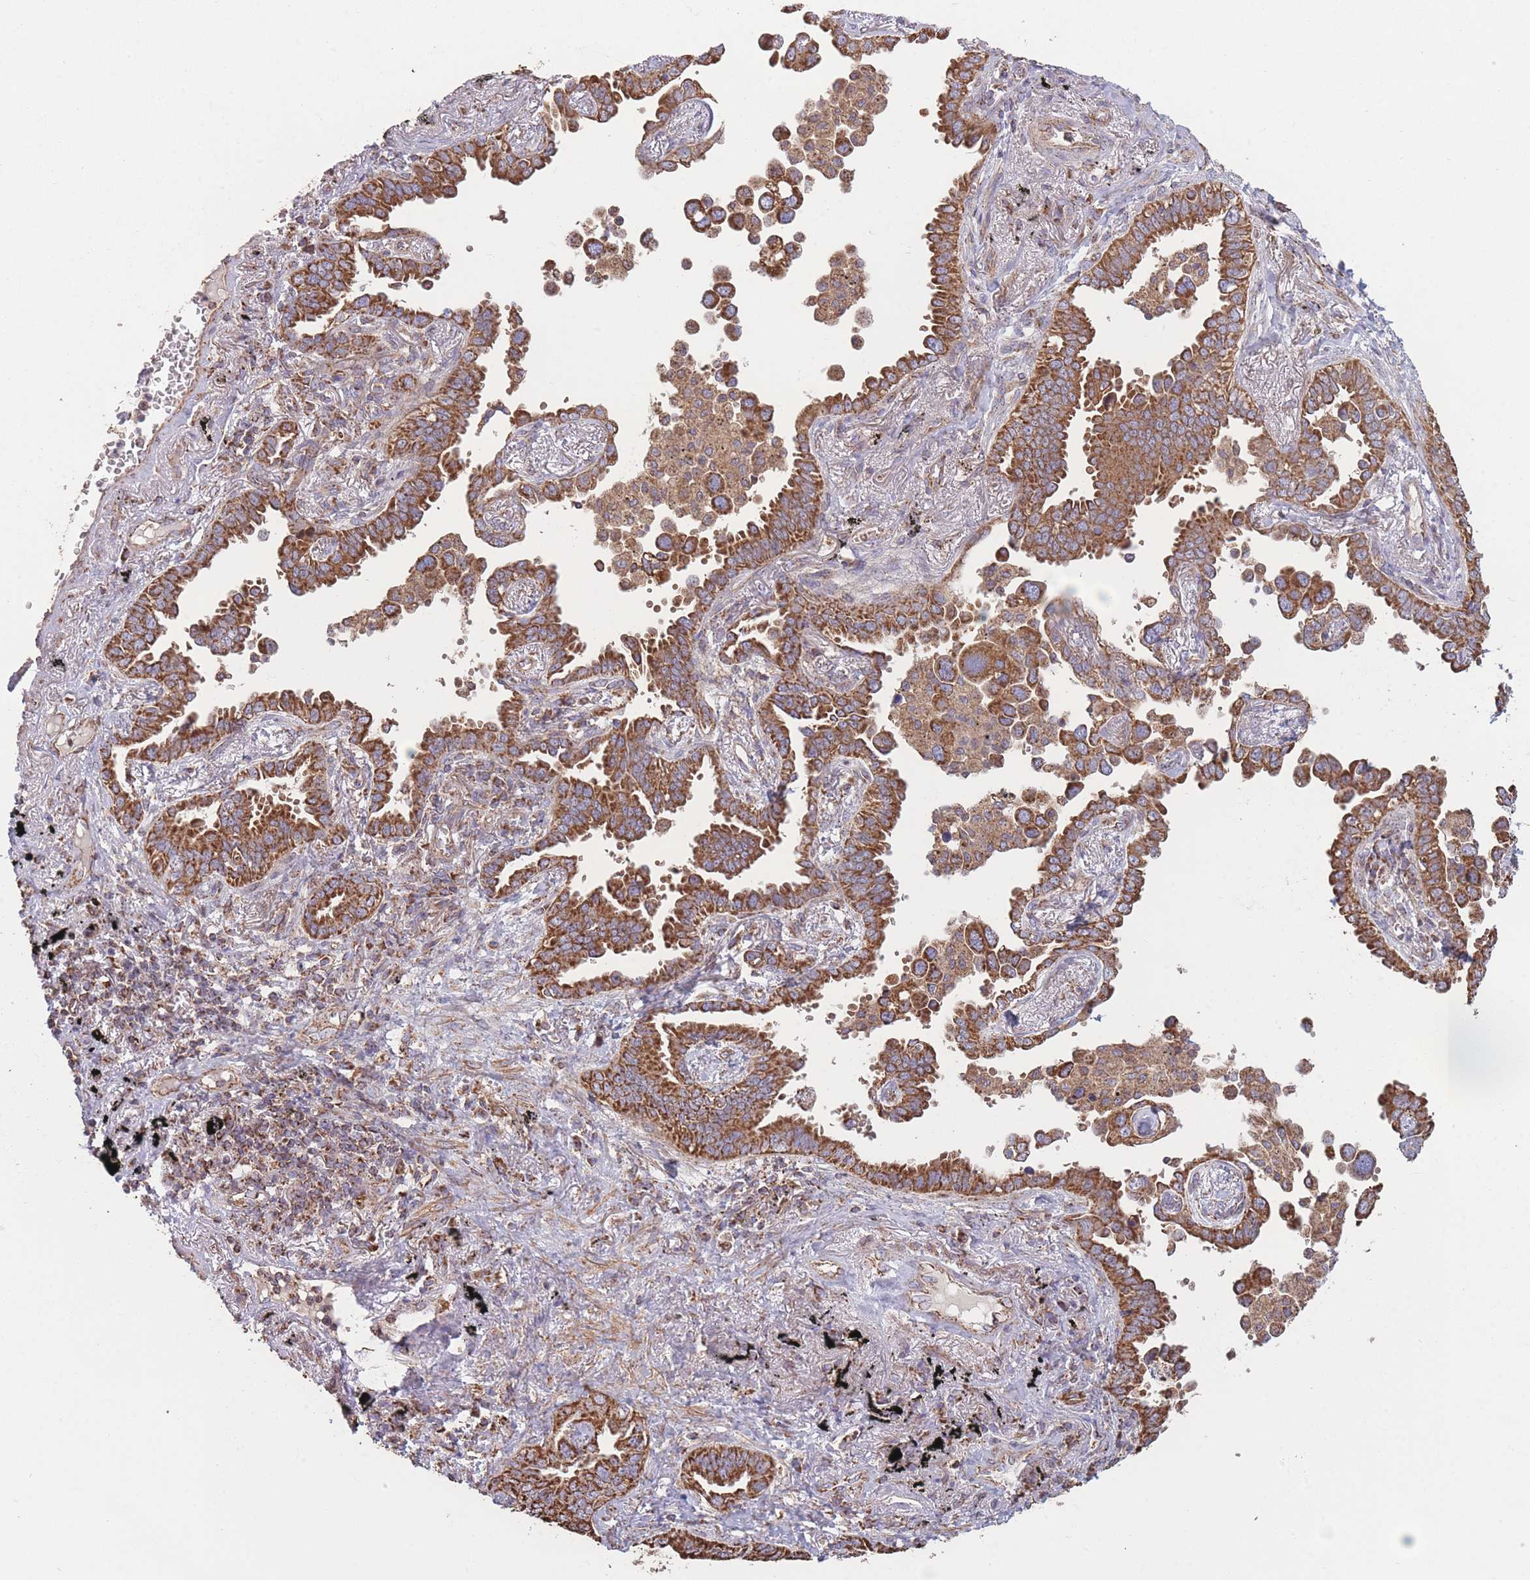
{"staining": {"intensity": "strong", "quantity": ">75%", "location": "cytoplasmic/membranous"}, "tissue": "lung cancer", "cell_type": "Tumor cells", "image_type": "cancer", "snomed": [{"axis": "morphology", "description": "Adenocarcinoma, NOS"}, {"axis": "topography", "description": "Lung"}], "caption": "This image displays immunohistochemistry staining of human lung cancer (adenocarcinoma), with high strong cytoplasmic/membranous expression in about >75% of tumor cells.", "gene": "KIF16B", "patient": {"sex": "male", "age": 67}}